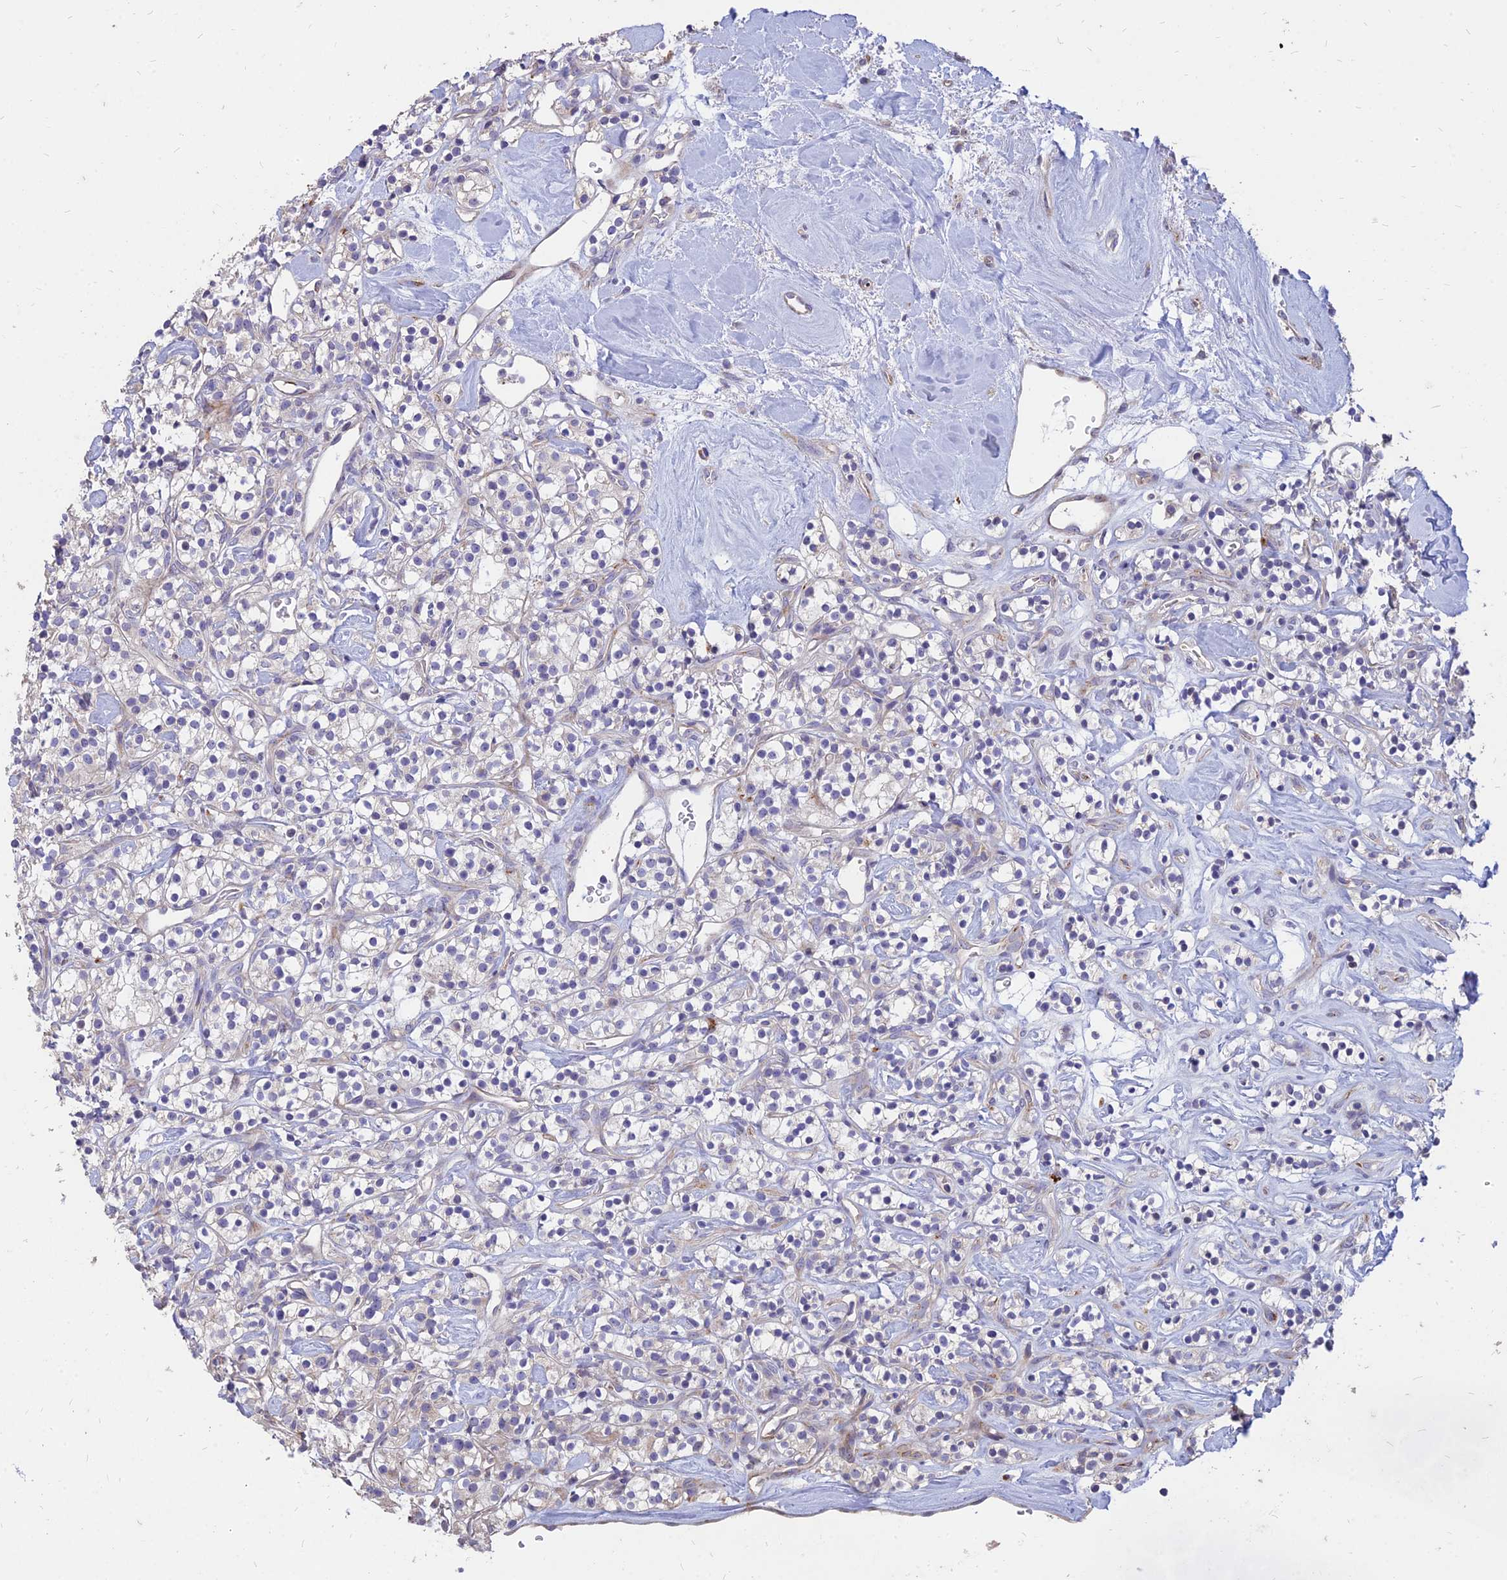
{"staining": {"intensity": "negative", "quantity": "none", "location": "none"}, "tissue": "renal cancer", "cell_type": "Tumor cells", "image_type": "cancer", "snomed": [{"axis": "morphology", "description": "Adenocarcinoma, NOS"}, {"axis": "topography", "description": "Kidney"}], "caption": "High power microscopy histopathology image of an immunohistochemistry (IHC) micrograph of renal cancer, revealing no significant staining in tumor cells.", "gene": "ST3GAL6", "patient": {"sex": "male", "age": 77}}